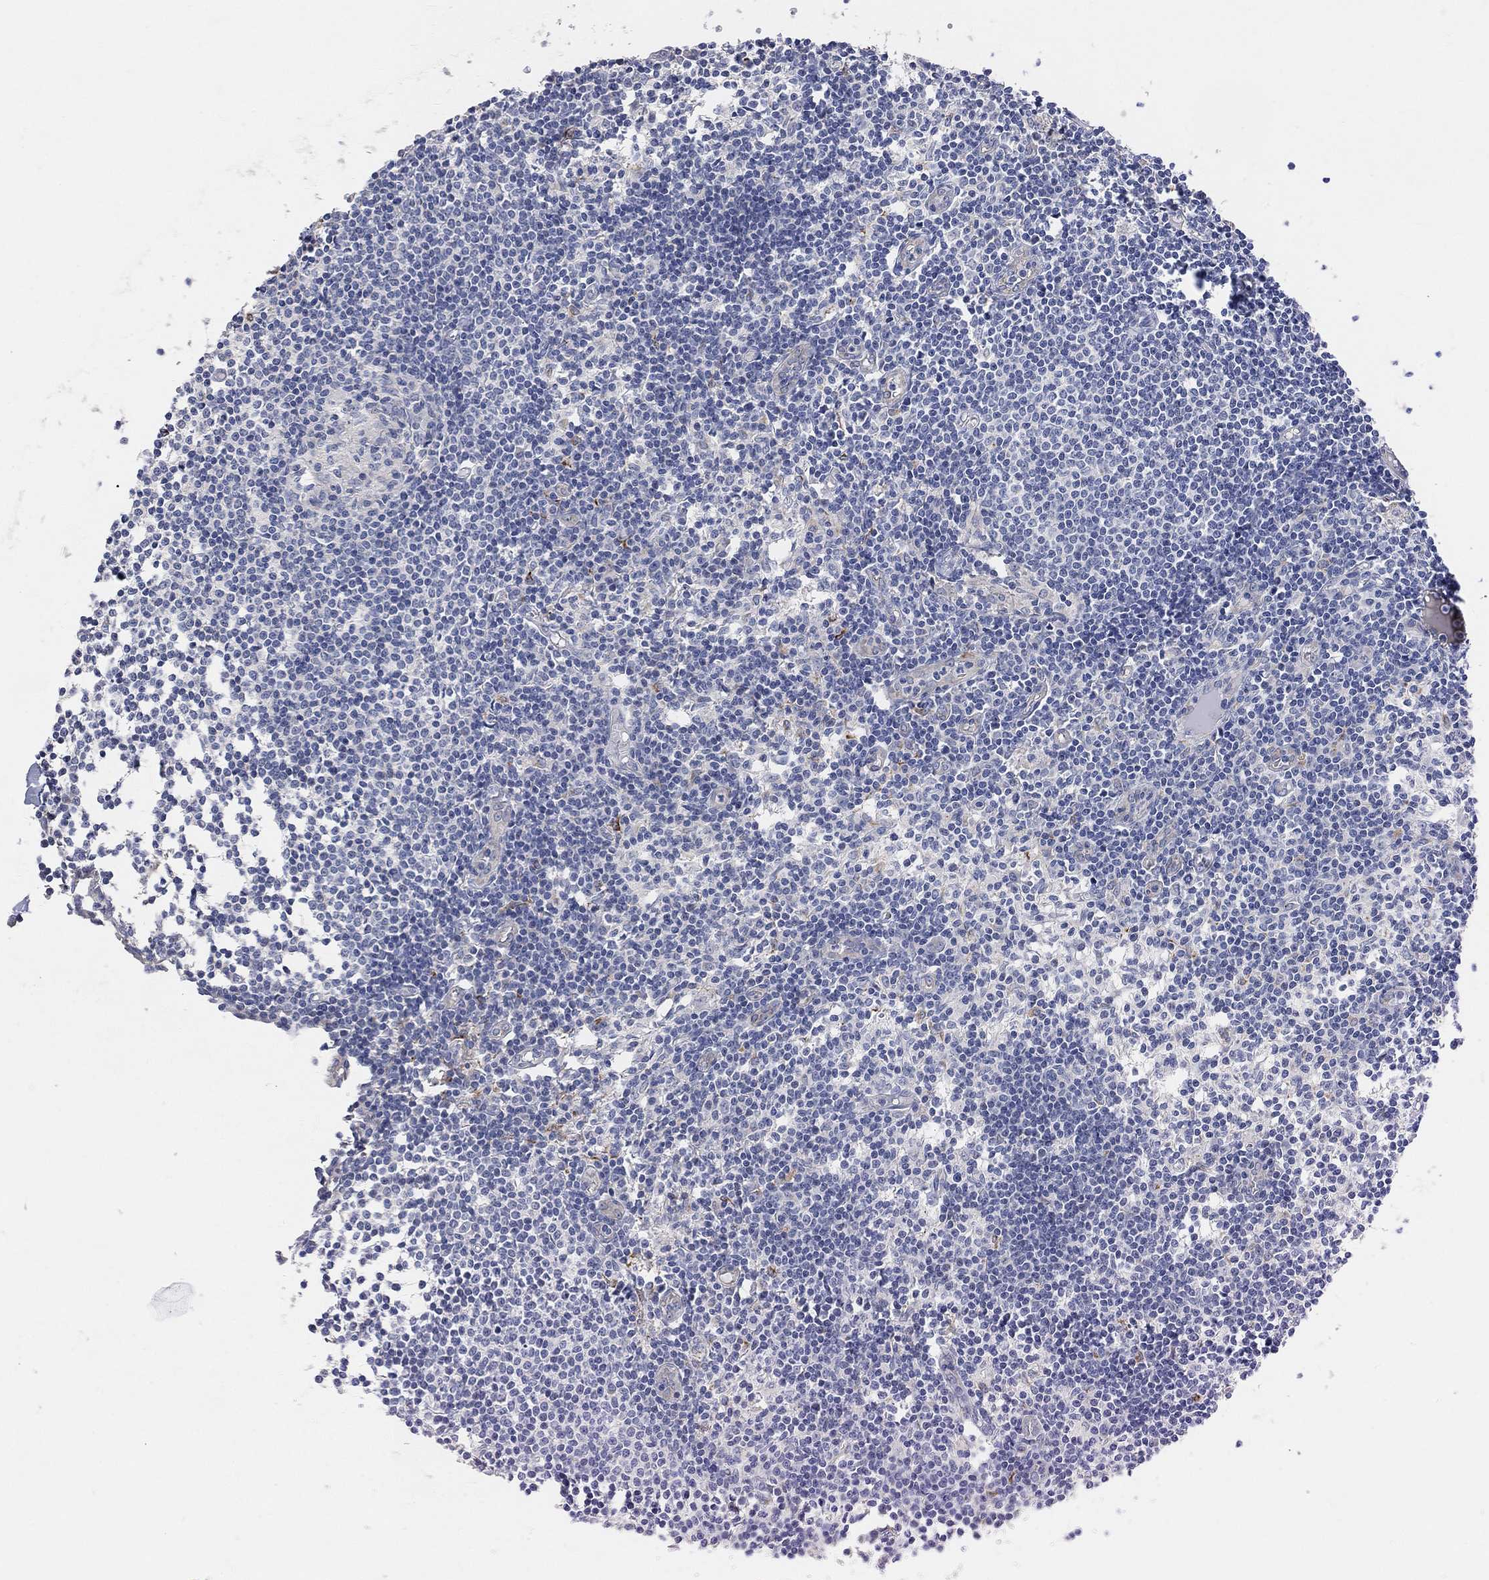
{"staining": {"intensity": "negative", "quantity": "none", "location": "none"}, "tissue": "lymph node", "cell_type": "Germinal center cells", "image_type": "normal", "snomed": [{"axis": "morphology", "description": "Normal tissue, NOS"}, {"axis": "topography", "description": "Lymph node"}], "caption": "Immunohistochemistry (IHC) of normal human lymph node reveals no positivity in germinal center cells. (Brightfield microscopy of DAB immunohistochemistry (IHC) at high magnification).", "gene": "HCRTR1", "patient": {"sex": "male", "age": 59}}